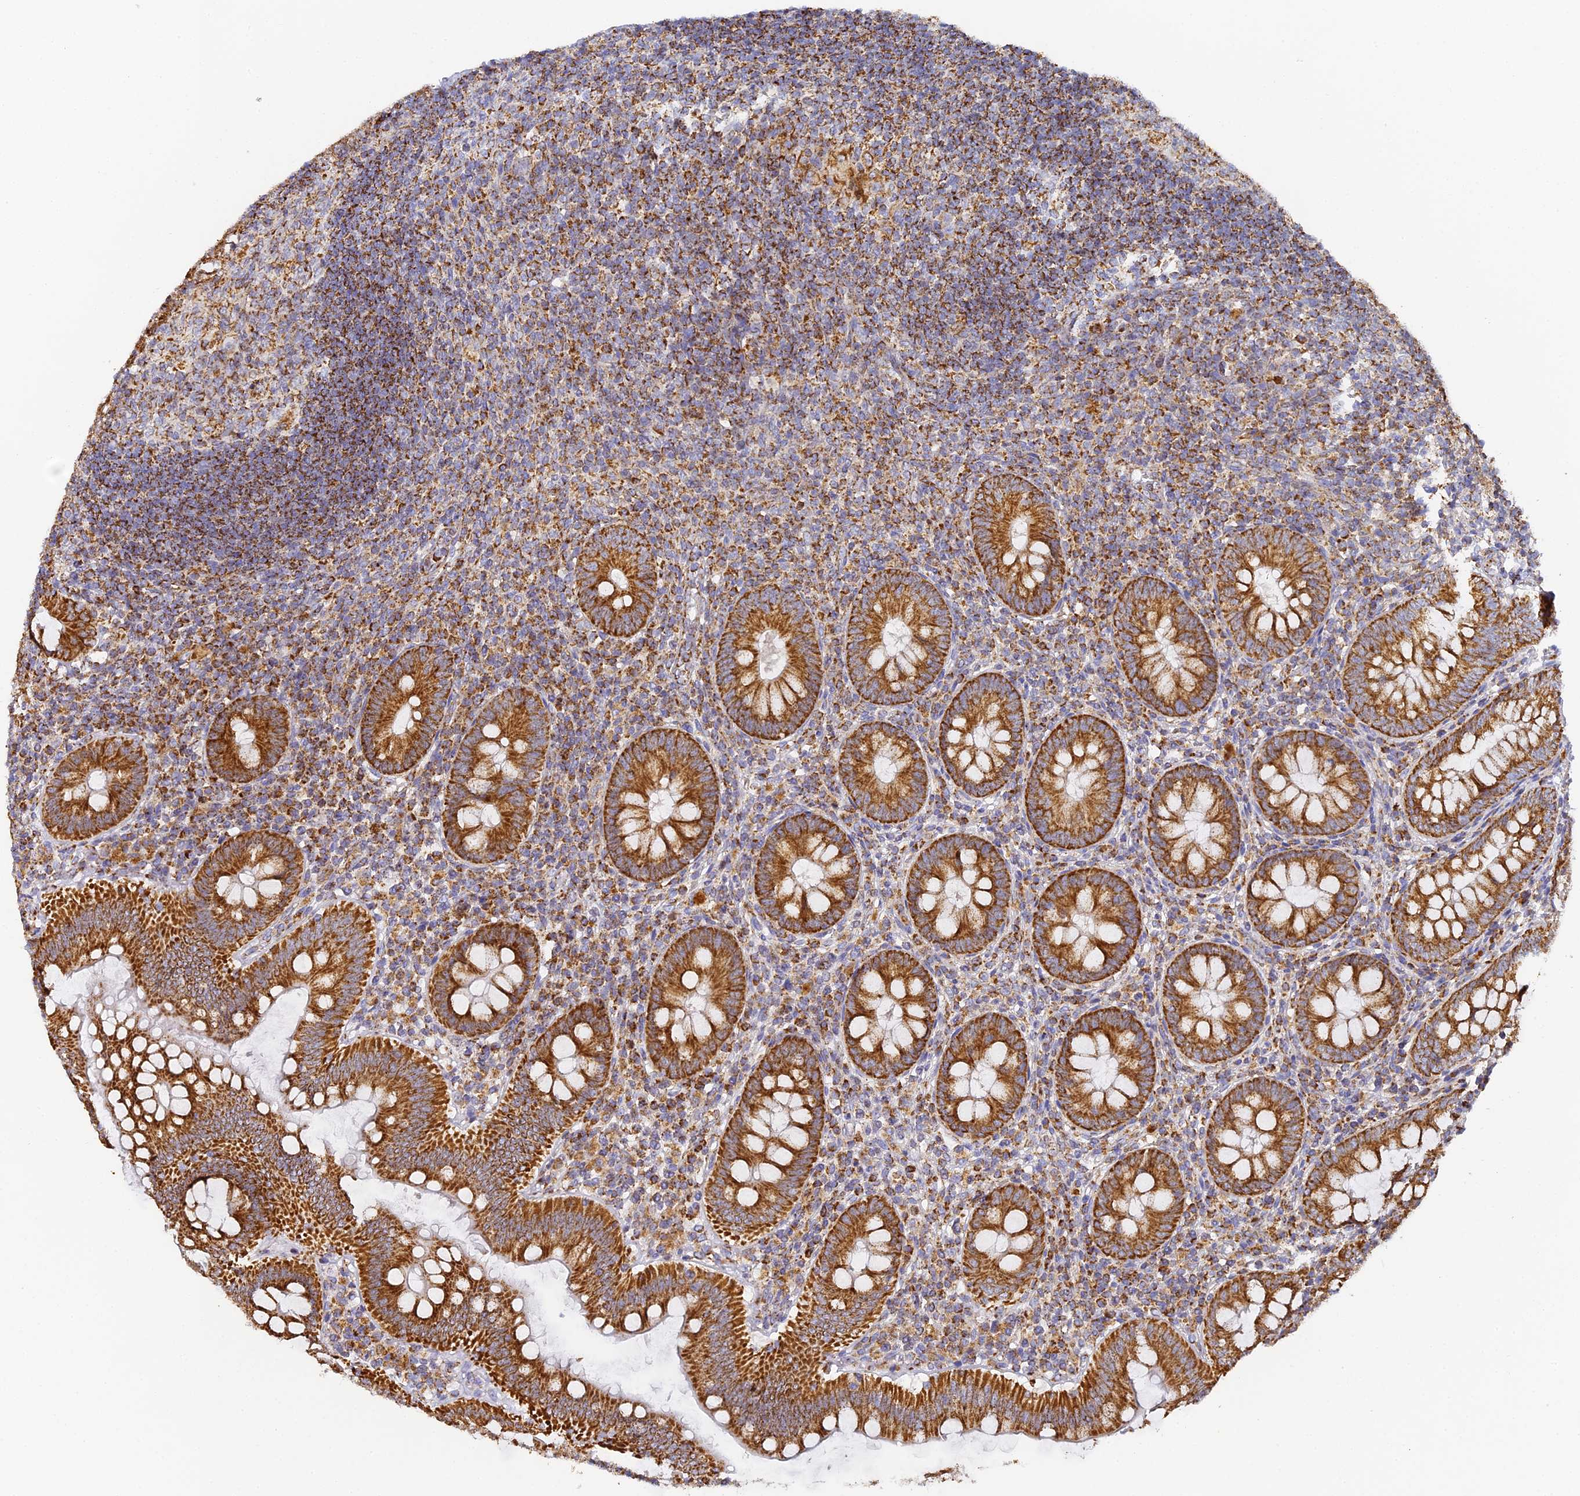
{"staining": {"intensity": "strong", "quantity": ">75%", "location": "cytoplasmic/membranous"}, "tissue": "appendix", "cell_type": "Glandular cells", "image_type": "normal", "snomed": [{"axis": "morphology", "description": "Normal tissue, NOS"}, {"axis": "topography", "description": "Appendix"}], "caption": "Immunohistochemistry (IHC) (DAB (3,3'-diaminobenzidine)) staining of unremarkable human appendix shows strong cytoplasmic/membranous protein expression in about >75% of glandular cells.", "gene": "DONSON", "patient": {"sex": "male", "age": 14}}